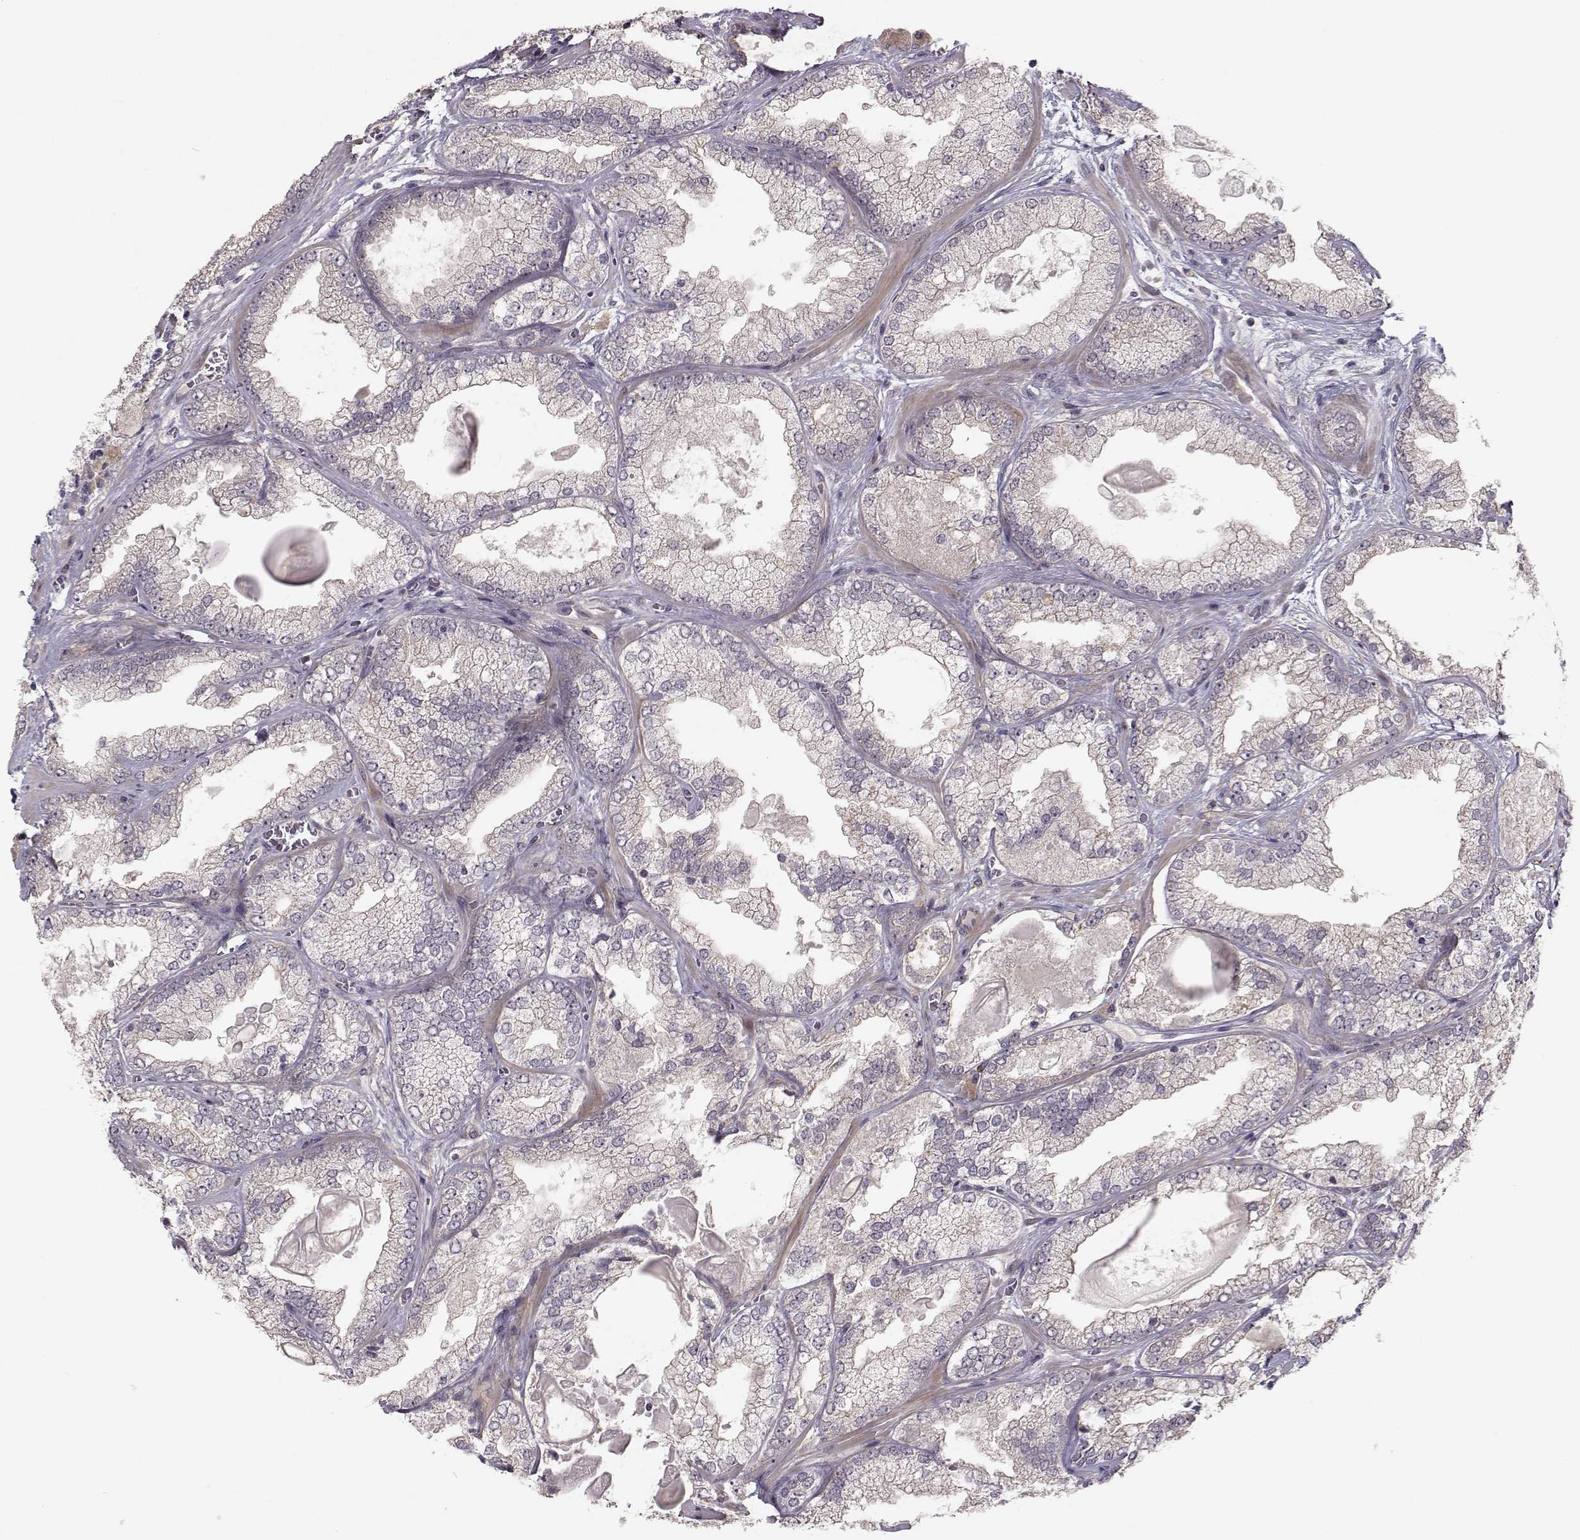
{"staining": {"intensity": "weak", "quantity": "<25%", "location": "cytoplasmic/membranous"}, "tissue": "prostate cancer", "cell_type": "Tumor cells", "image_type": "cancer", "snomed": [{"axis": "morphology", "description": "Adenocarcinoma, Low grade"}, {"axis": "topography", "description": "Prostate"}], "caption": "A micrograph of human adenocarcinoma (low-grade) (prostate) is negative for staining in tumor cells.", "gene": "PLEKHG3", "patient": {"sex": "male", "age": 57}}